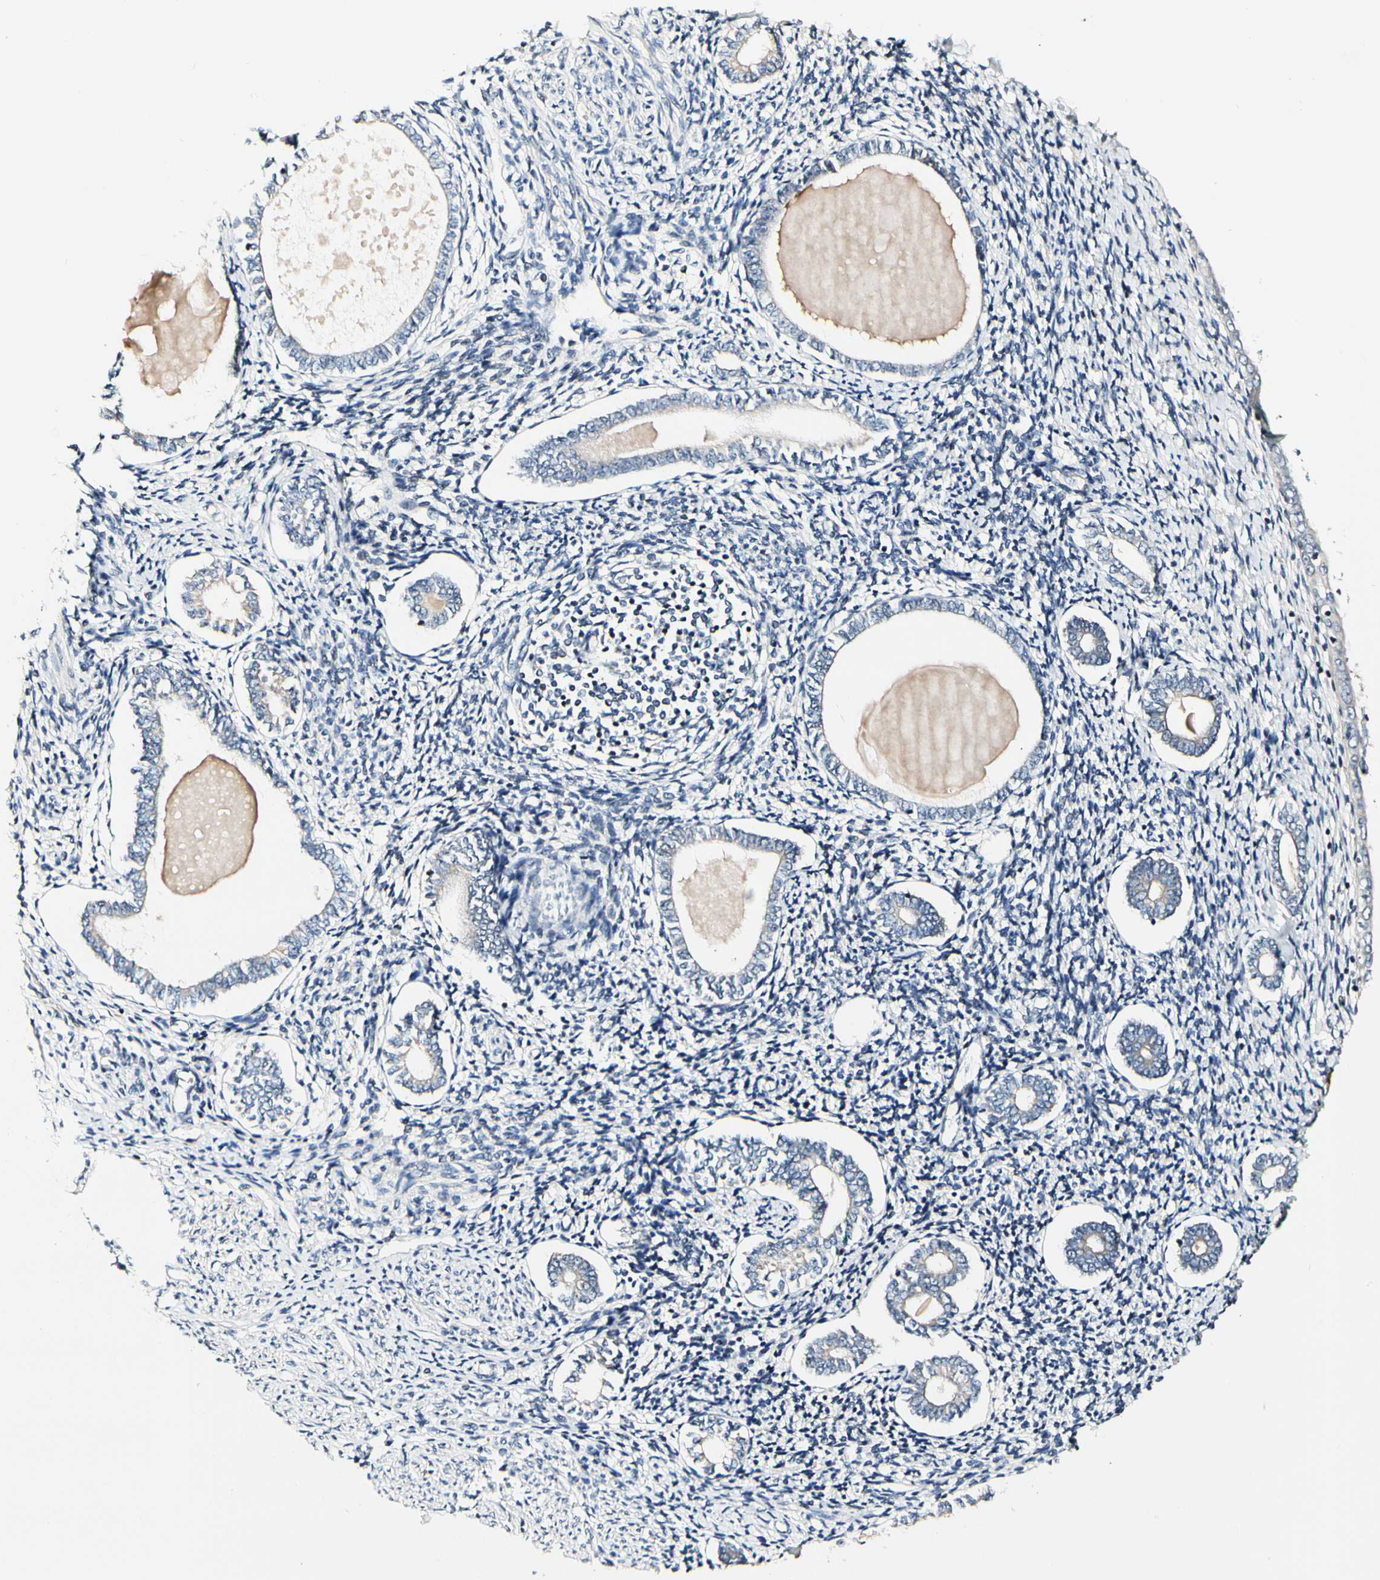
{"staining": {"intensity": "negative", "quantity": "none", "location": "none"}, "tissue": "endometrium", "cell_type": "Cells in endometrial stroma", "image_type": "normal", "snomed": [{"axis": "morphology", "description": "Normal tissue, NOS"}, {"axis": "topography", "description": "Endometrium"}], "caption": "Benign endometrium was stained to show a protein in brown. There is no significant positivity in cells in endometrial stroma. The staining was performed using DAB (3,3'-diaminobenzidine) to visualize the protein expression in brown, while the nuclei were stained in blue with hematoxylin (Magnification: 20x).", "gene": "SOX30", "patient": {"sex": "female", "age": 71}}